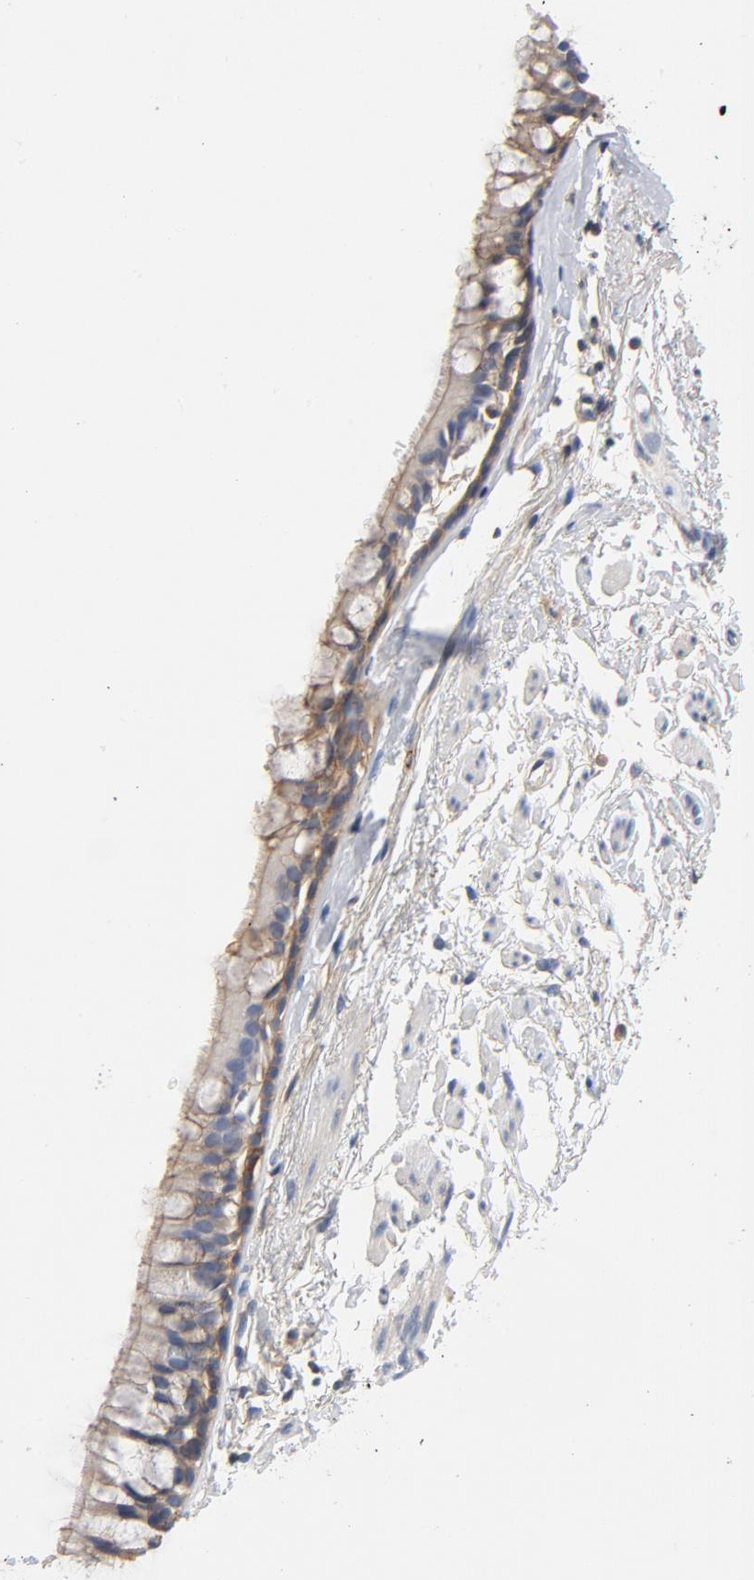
{"staining": {"intensity": "weak", "quantity": "25%-75%", "location": "cytoplasmic/membranous"}, "tissue": "bronchus", "cell_type": "Respiratory epithelial cells", "image_type": "normal", "snomed": [{"axis": "morphology", "description": "Normal tissue, NOS"}, {"axis": "topography", "description": "Bronchus"}], "caption": "Bronchus stained for a protein (brown) displays weak cytoplasmic/membranous positive positivity in approximately 25%-75% of respiratory epithelial cells.", "gene": "SRC", "patient": {"sex": "female", "age": 73}}